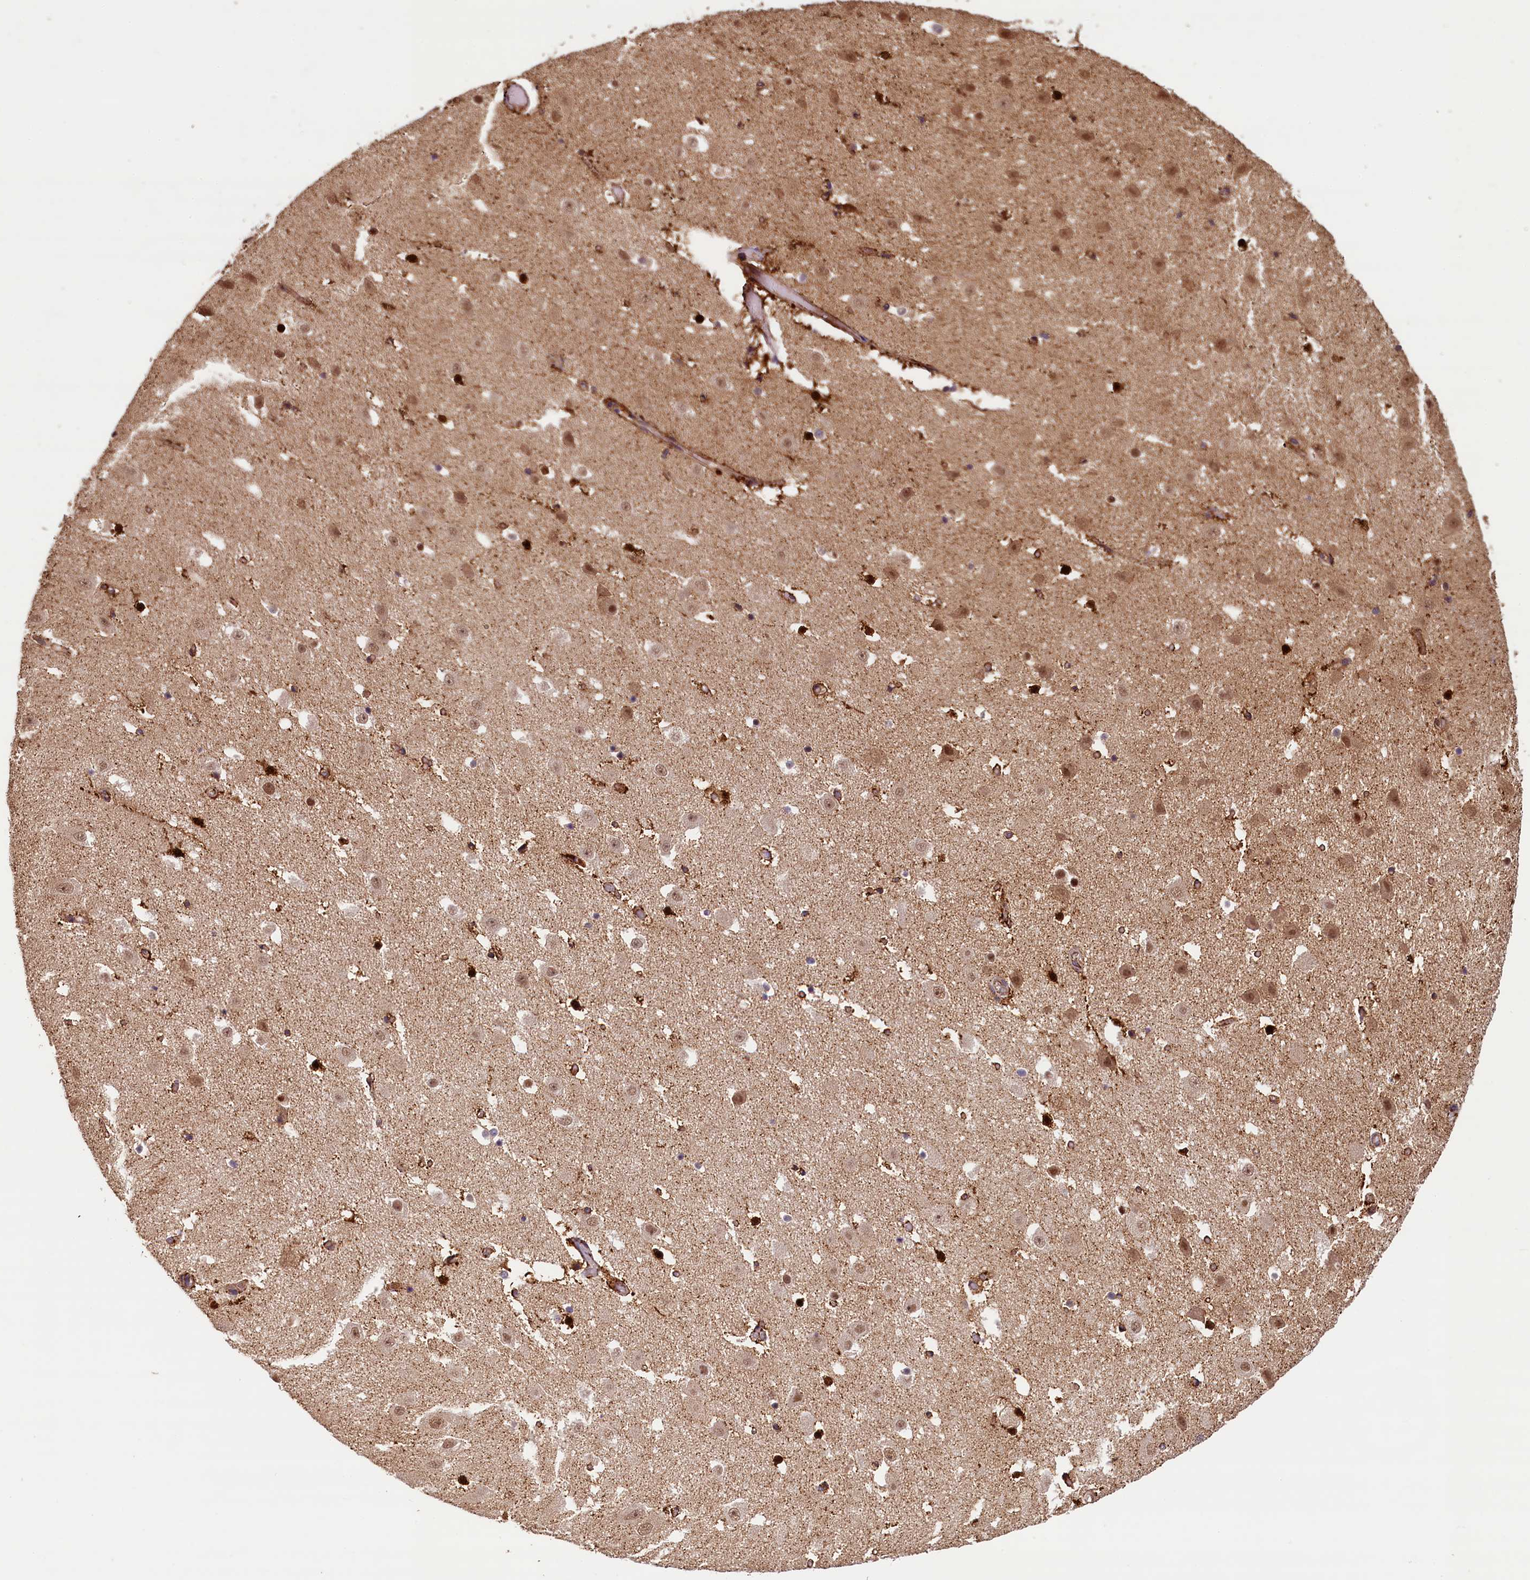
{"staining": {"intensity": "strong", "quantity": "25%-75%", "location": "cytoplasmic/membranous,nuclear"}, "tissue": "hippocampus", "cell_type": "Glial cells", "image_type": "normal", "snomed": [{"axis": "morphology", "description": "Normal tissue, NOS"}, {"axis": "topography", "description": "Hippocampus"}], "caption": "Protein analysis of normal hippocampus reveals strong cytoplasmic/membranous,nuclear expression in about 25%-75% of glial cells. (Stains: DAB (3,3'-diaminobenzidine) in brown, nuclei in blue, Microscopy: brightfield microscopy at high magnification).", "gene": "ACSBG1", "patient": {"sex": "female", "age": 52}}